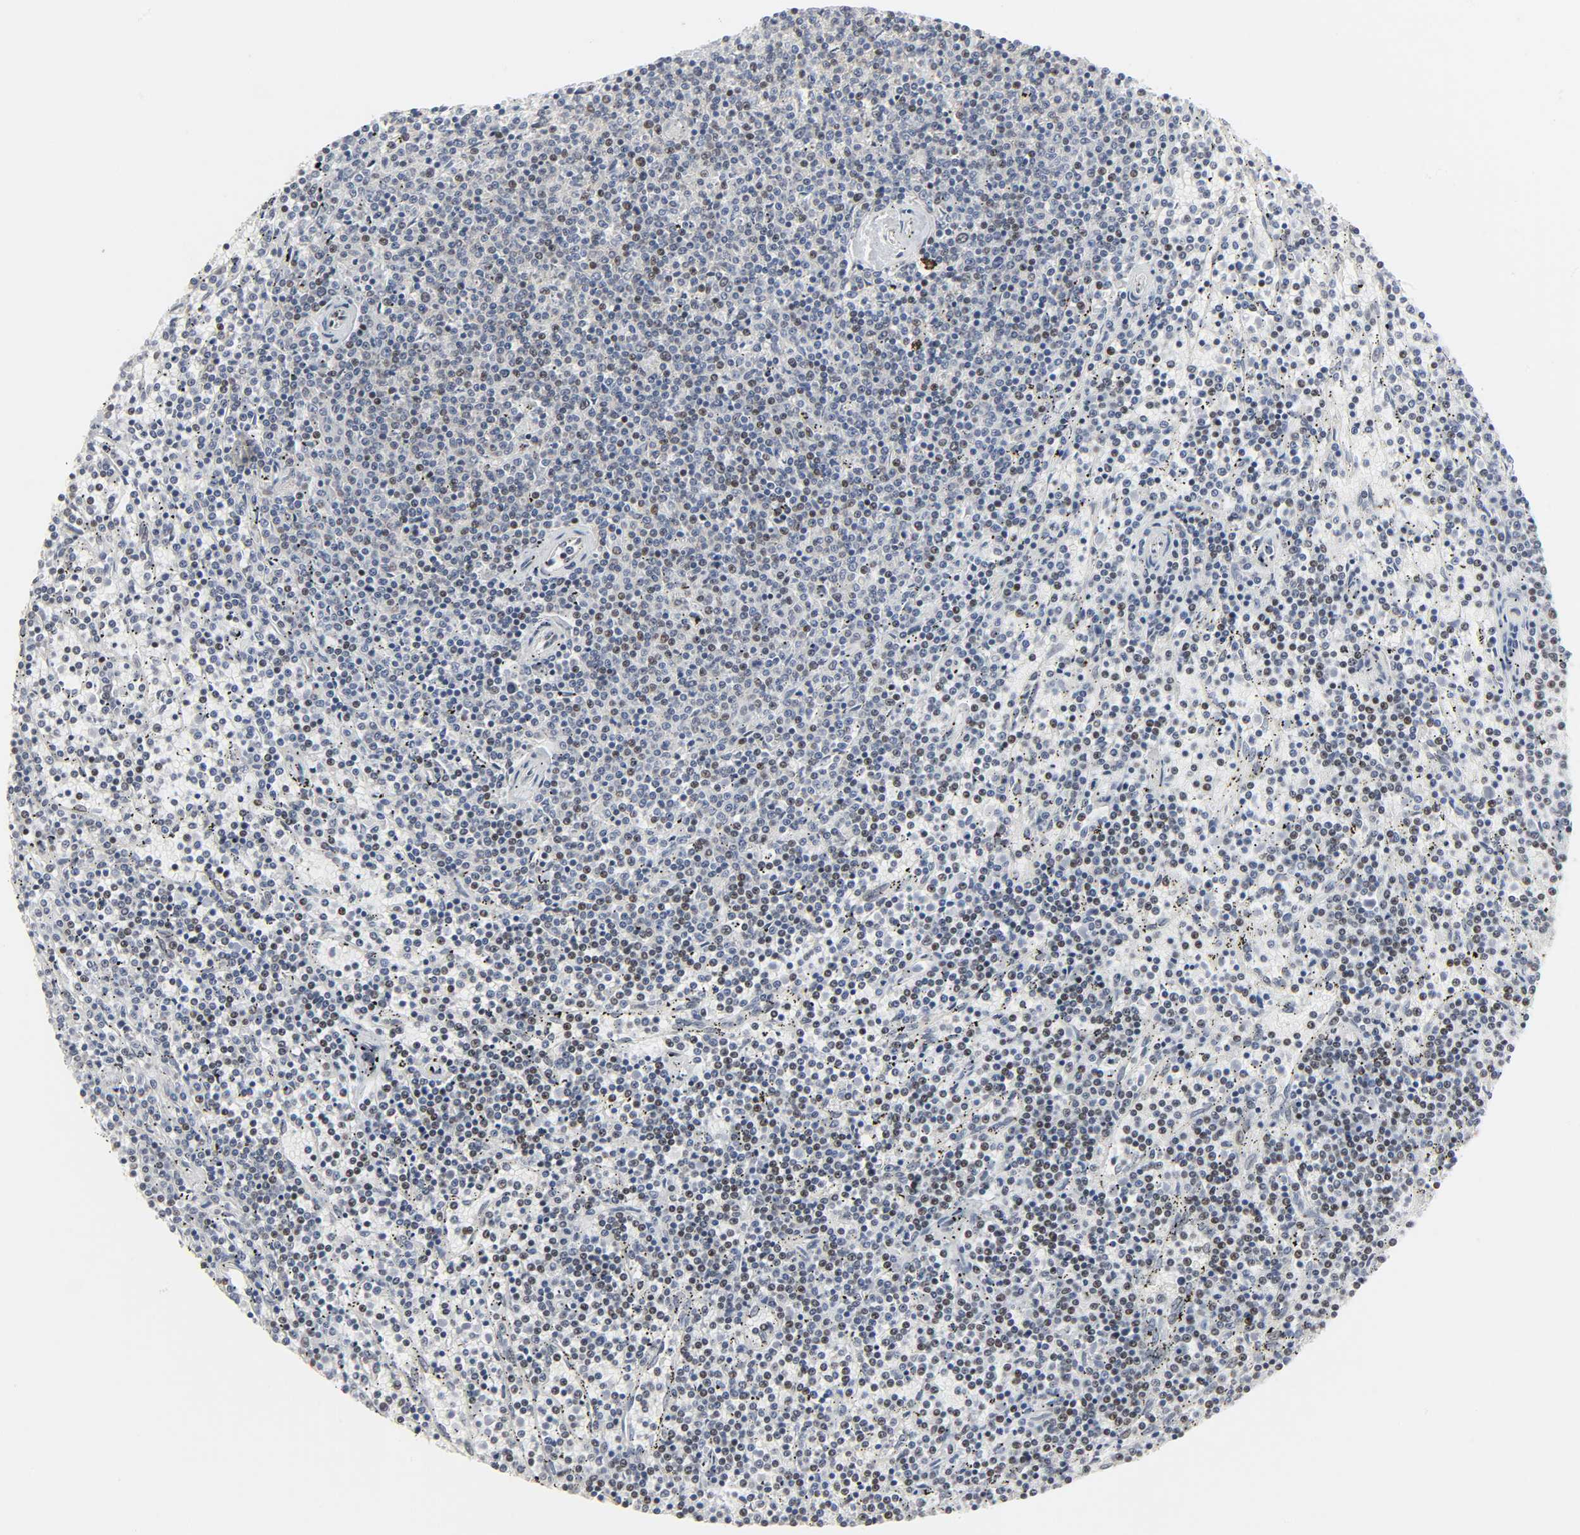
{"staining": {"intensity": "weak", "quantity": "<25%", "location": "nuclear"}, "tissue": "lymphoma", "cell_type": "Tumor cells", "image_type": "cancer", "snomed": [{"axis": "morphology", "description": "Malignant lymphoma, non-Hodgkin's type, Low grade"}, {"axis": "topography", "description": "Spleen"}], "caption": "Immunohistochemistry image of lymphoma stained for a protein (brown), which exhibits no staining in tumor cells.", "gene": "MUC1", "patient": {"sex": "female", "age": 50}}